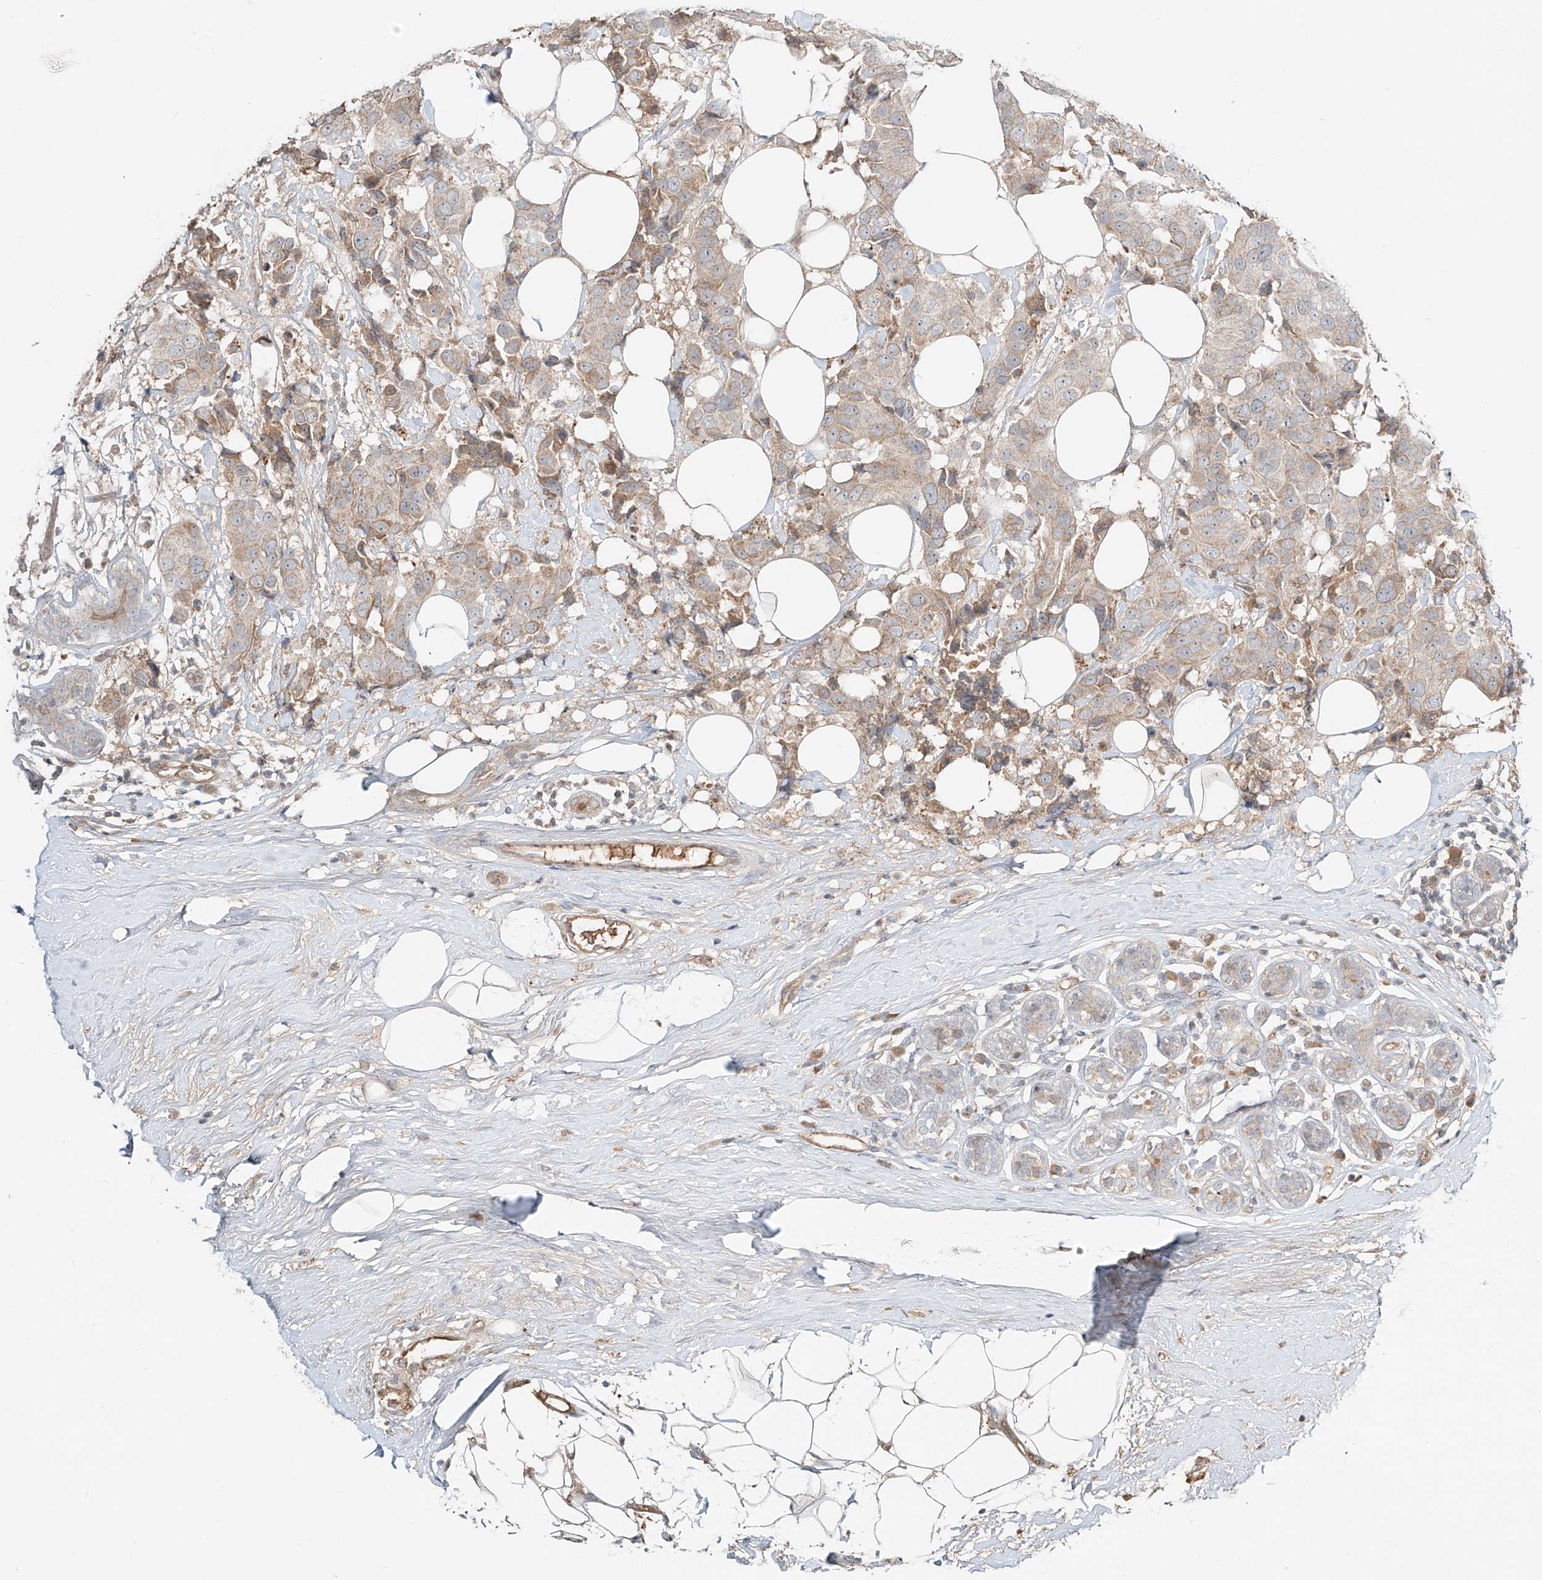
{"staining": {"intensity": "weak", "quantity": "<25%", "location": "cytoplasmic/membranous"}, "tissue": "breast cancer", "cell_type": "Tumor cells", "image_type": "cancer", "snomed": [{"axis": "morphology", "description": "Normal tissue, NOS"}, {"axis": "morphology", "description": "Duct carcinoma"}, {"axis": "topography", "description": "Breast"}], "caption": "Tumor cells are negative for brown protein staining in breast infiltrating ductal carcinoma. (Stains: DAB (3,3'-diaminobenzidine) immunohistochemistry (IHC) with hematoxylin counter stain, Microscopy: brightfield microscopy at high magnification).", "gene": "ERO1A", "patient": {"sex": "female", "age": 39}}